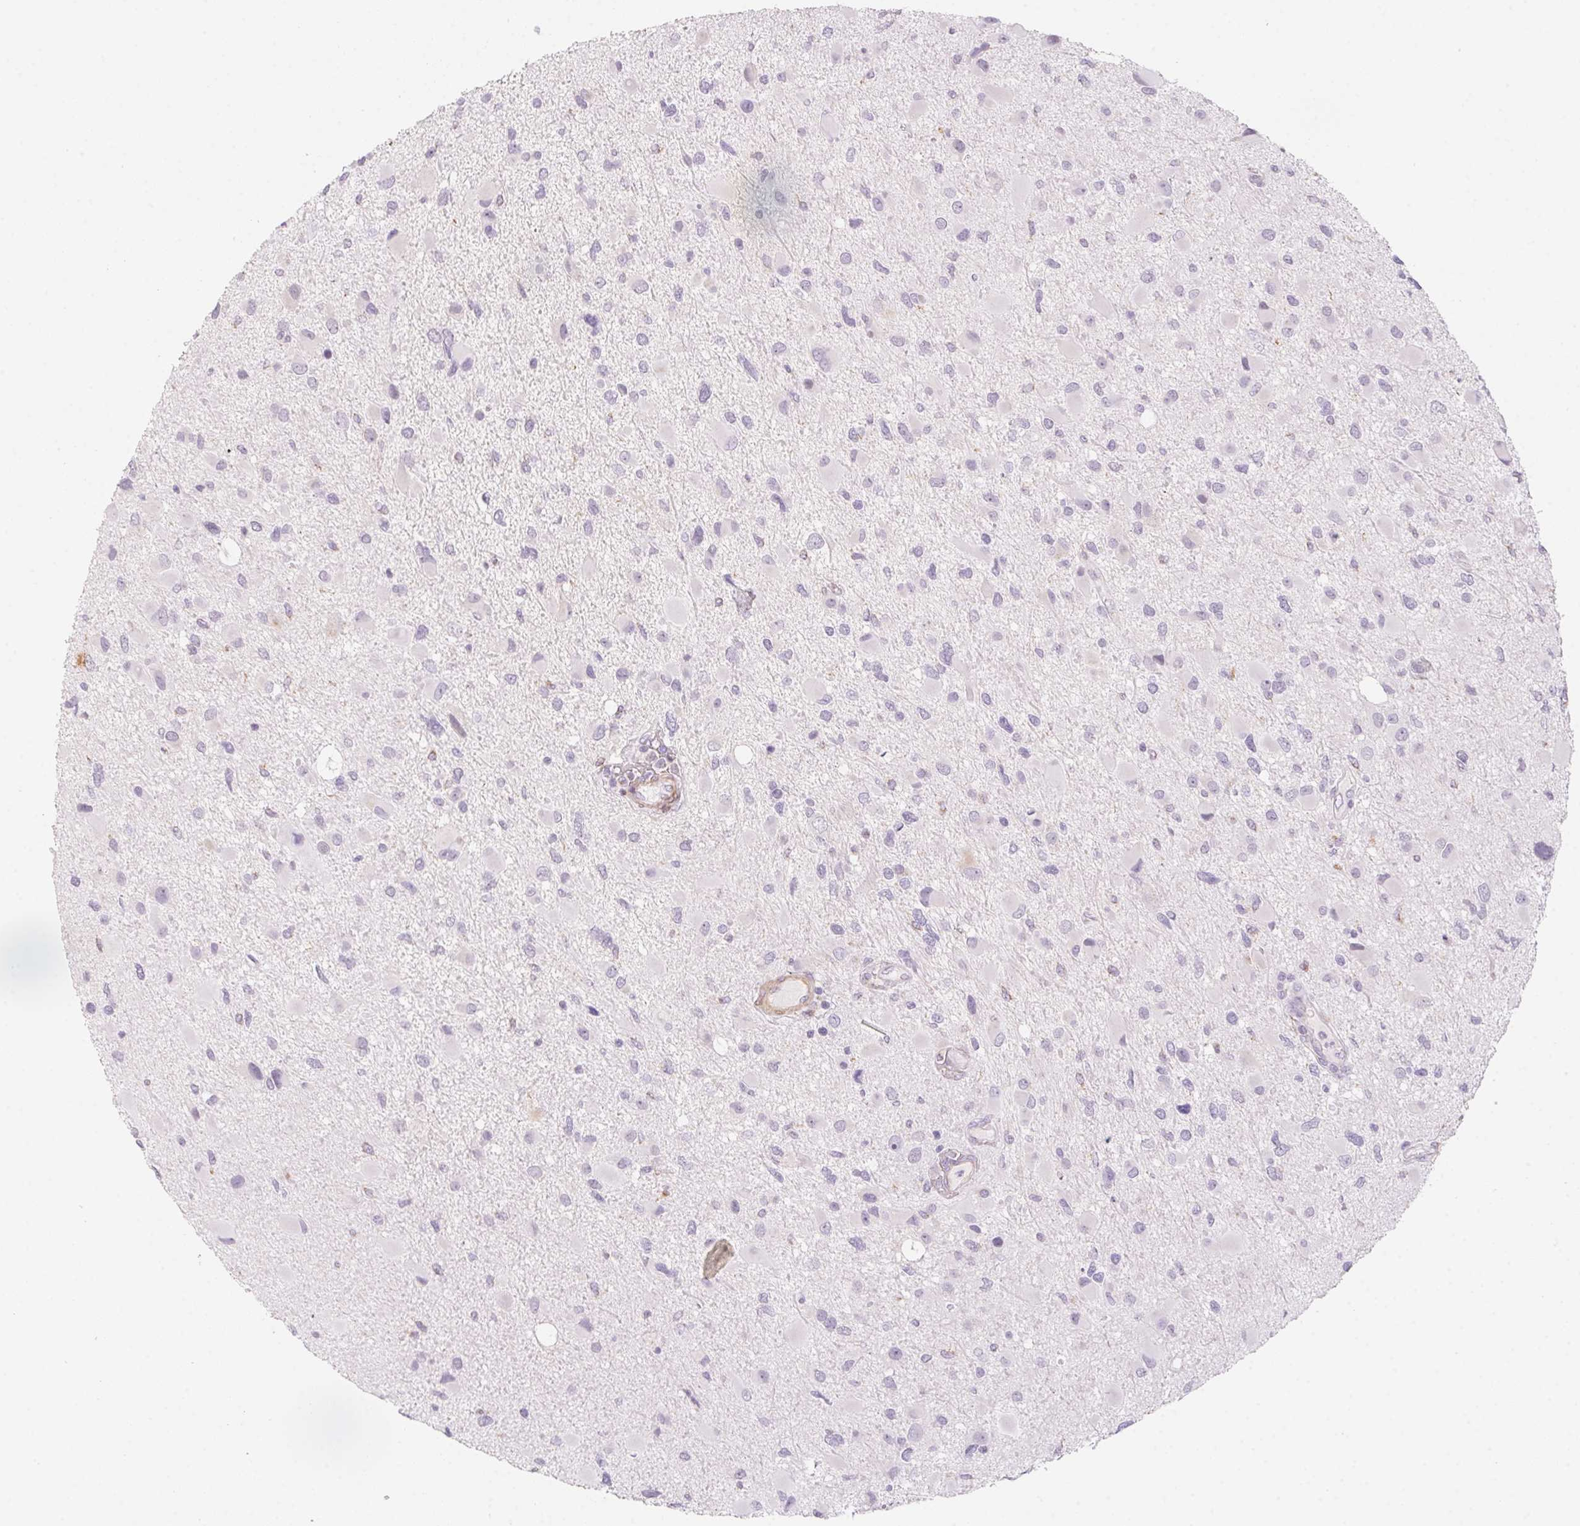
{"staining": {"intensity": "negative", "quantity": "none", "location": "none"}, "tissue": "glioma", "cell_type": "Tumor cells", "image_type": "cancer", "snomed": [{"axis": "morphology", "description": "Glioma, malignant, Low grade"}, {"axis": "topography", "description": "Brain"}], "caption": "Malignant glioma (low-grade) was stained to show a protein in brown. There is no significant positivity in tumor cells.", "gene": "PRPH", "patient": {"sex": "female", "age": 32}}